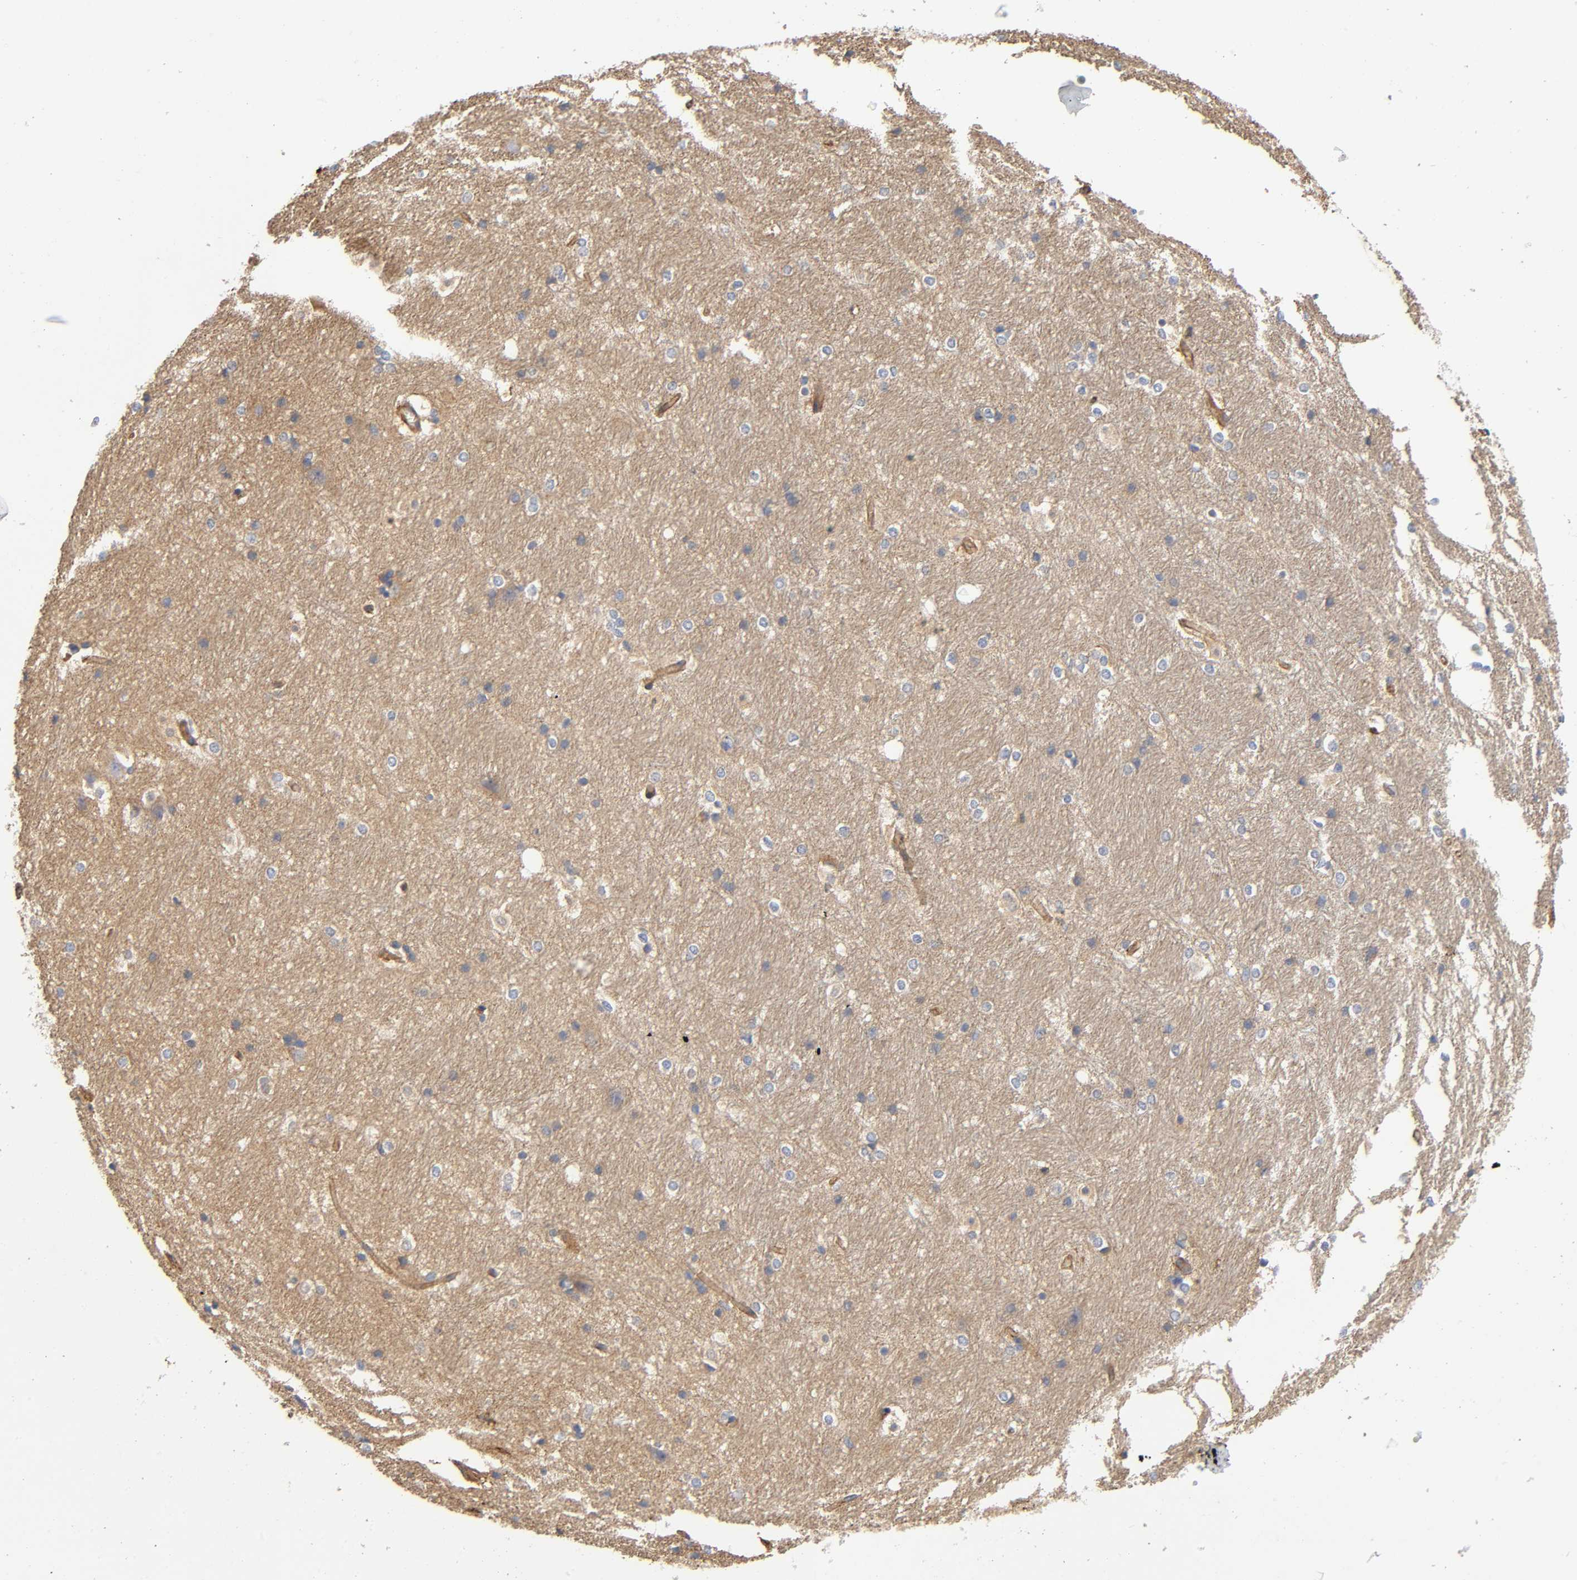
{"staining": {"intensity": "negative", "quantity": "none", "location": "none"}, "tissue": "hippocampus", "cell_type": "Glial cells", "image_type": "normal", "snomed": [{"axis": "morphology", "description": "Normal tissue, NOS"}, {"axis": "topography", "description": "Hippocampus"}], "caption": "A photomicrograph of hippocampus stained for a protein exhibits no brown staining in glial cells. Brightfield microscopy of IHC stained with DAB (3,3'-diaminobenzidine) (brown) and hematoxylin (blue), captured at high magnification.", "gene": "MARS1", "patient": {"sex": "female", "age": 19}}